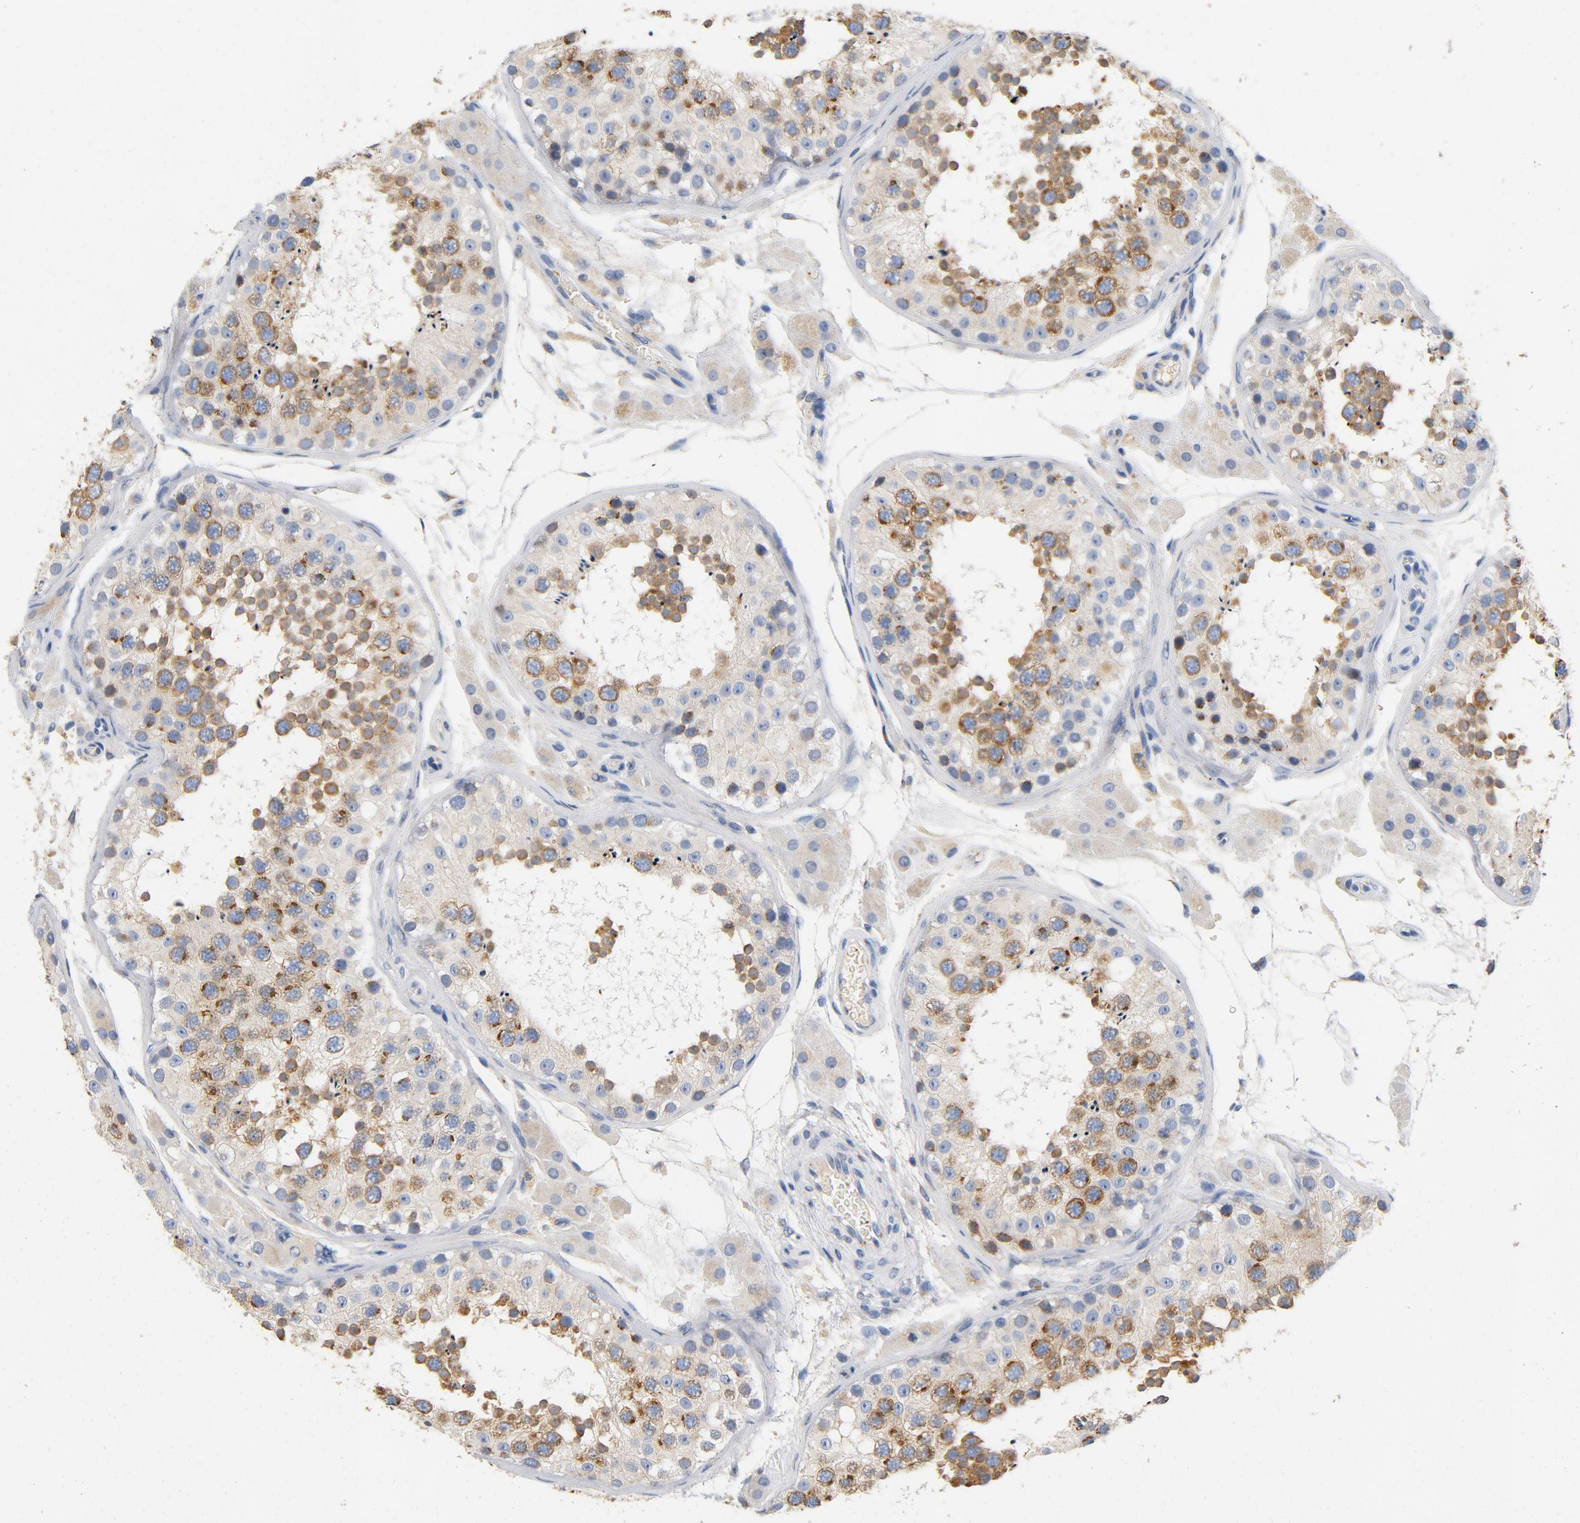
{"staining": {"intensity": "strong", "quantity": "25%-75%", "location": "cytoplasmic/membranous"}, "tissue": "testis", "cell_type": "Cells in seminiferous ducts", "image_type": "normal", "snomed": [{"axis": "morphology", "description": "Normal tissue, NOS"}, {"axis": "topography", "description": "Testis"}], "caption": "Normal testis demonstrates strong cytoplasmic/membranous expression in approximately 25%-75% of cells in seminiferous ducts, visualized by immunohistochemistry.", "gene": "LMAN2", "patient": {"sex": "male", "age": 26}}